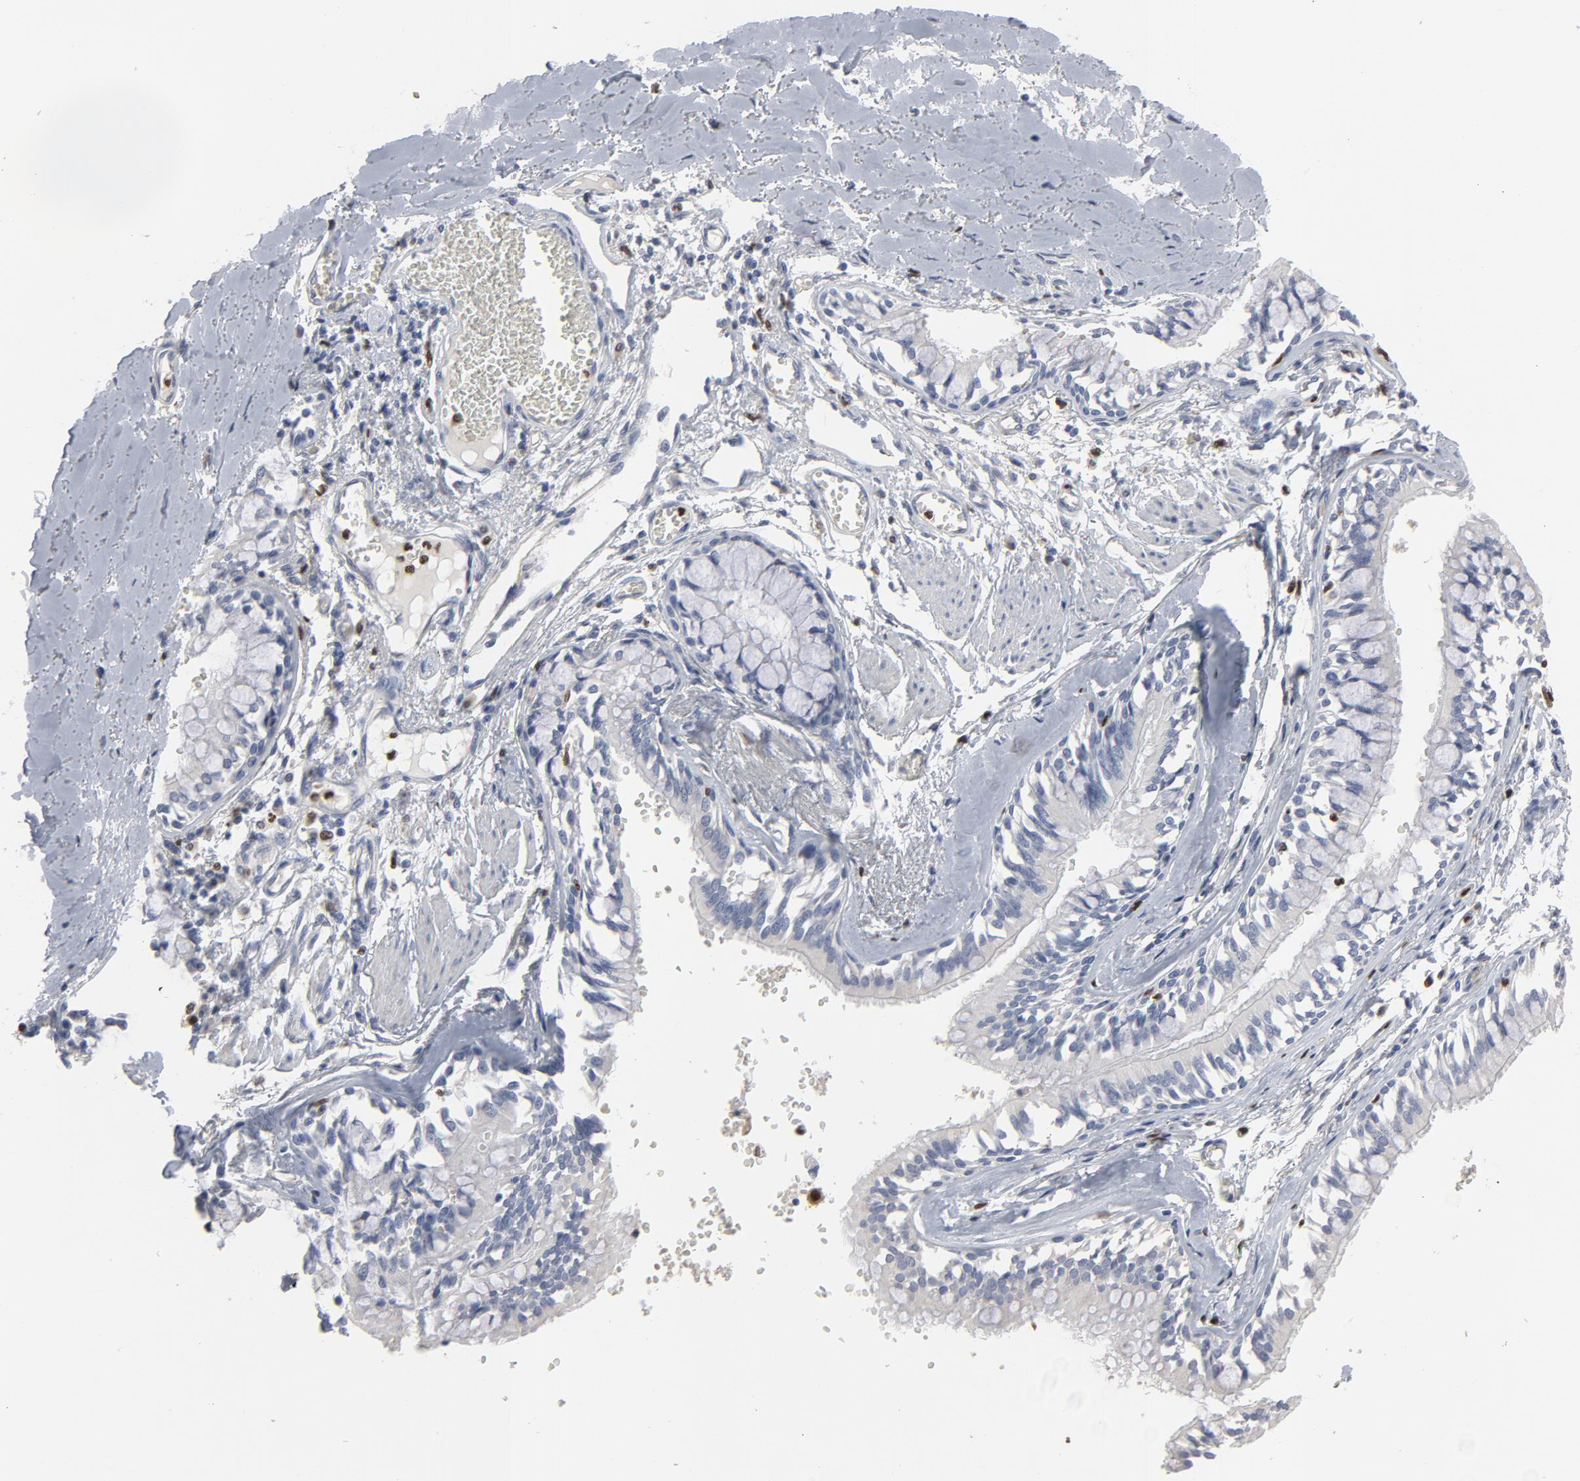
{"staining": {"intensity": "negative", "quantity": "none", "location": "none"}, "tissue": "bronchus", "cell_type": "Respiratory epithelial cells", "image_type": "normal", "snomed": [{"axis": "morphology", "description": "Normal tissue, NOS"}, {"axis": "topography", "description": "Bronchus"}, {"axis": "topography", "description": "Lung"}], "caption": "An immunohistochemistry (IHC) image of benign bronchus is shown. There is no staining in respiratory epithelial cells of bronchus.", "gene": "SPI1", "patient": {"sex": "female", "age": 56}}